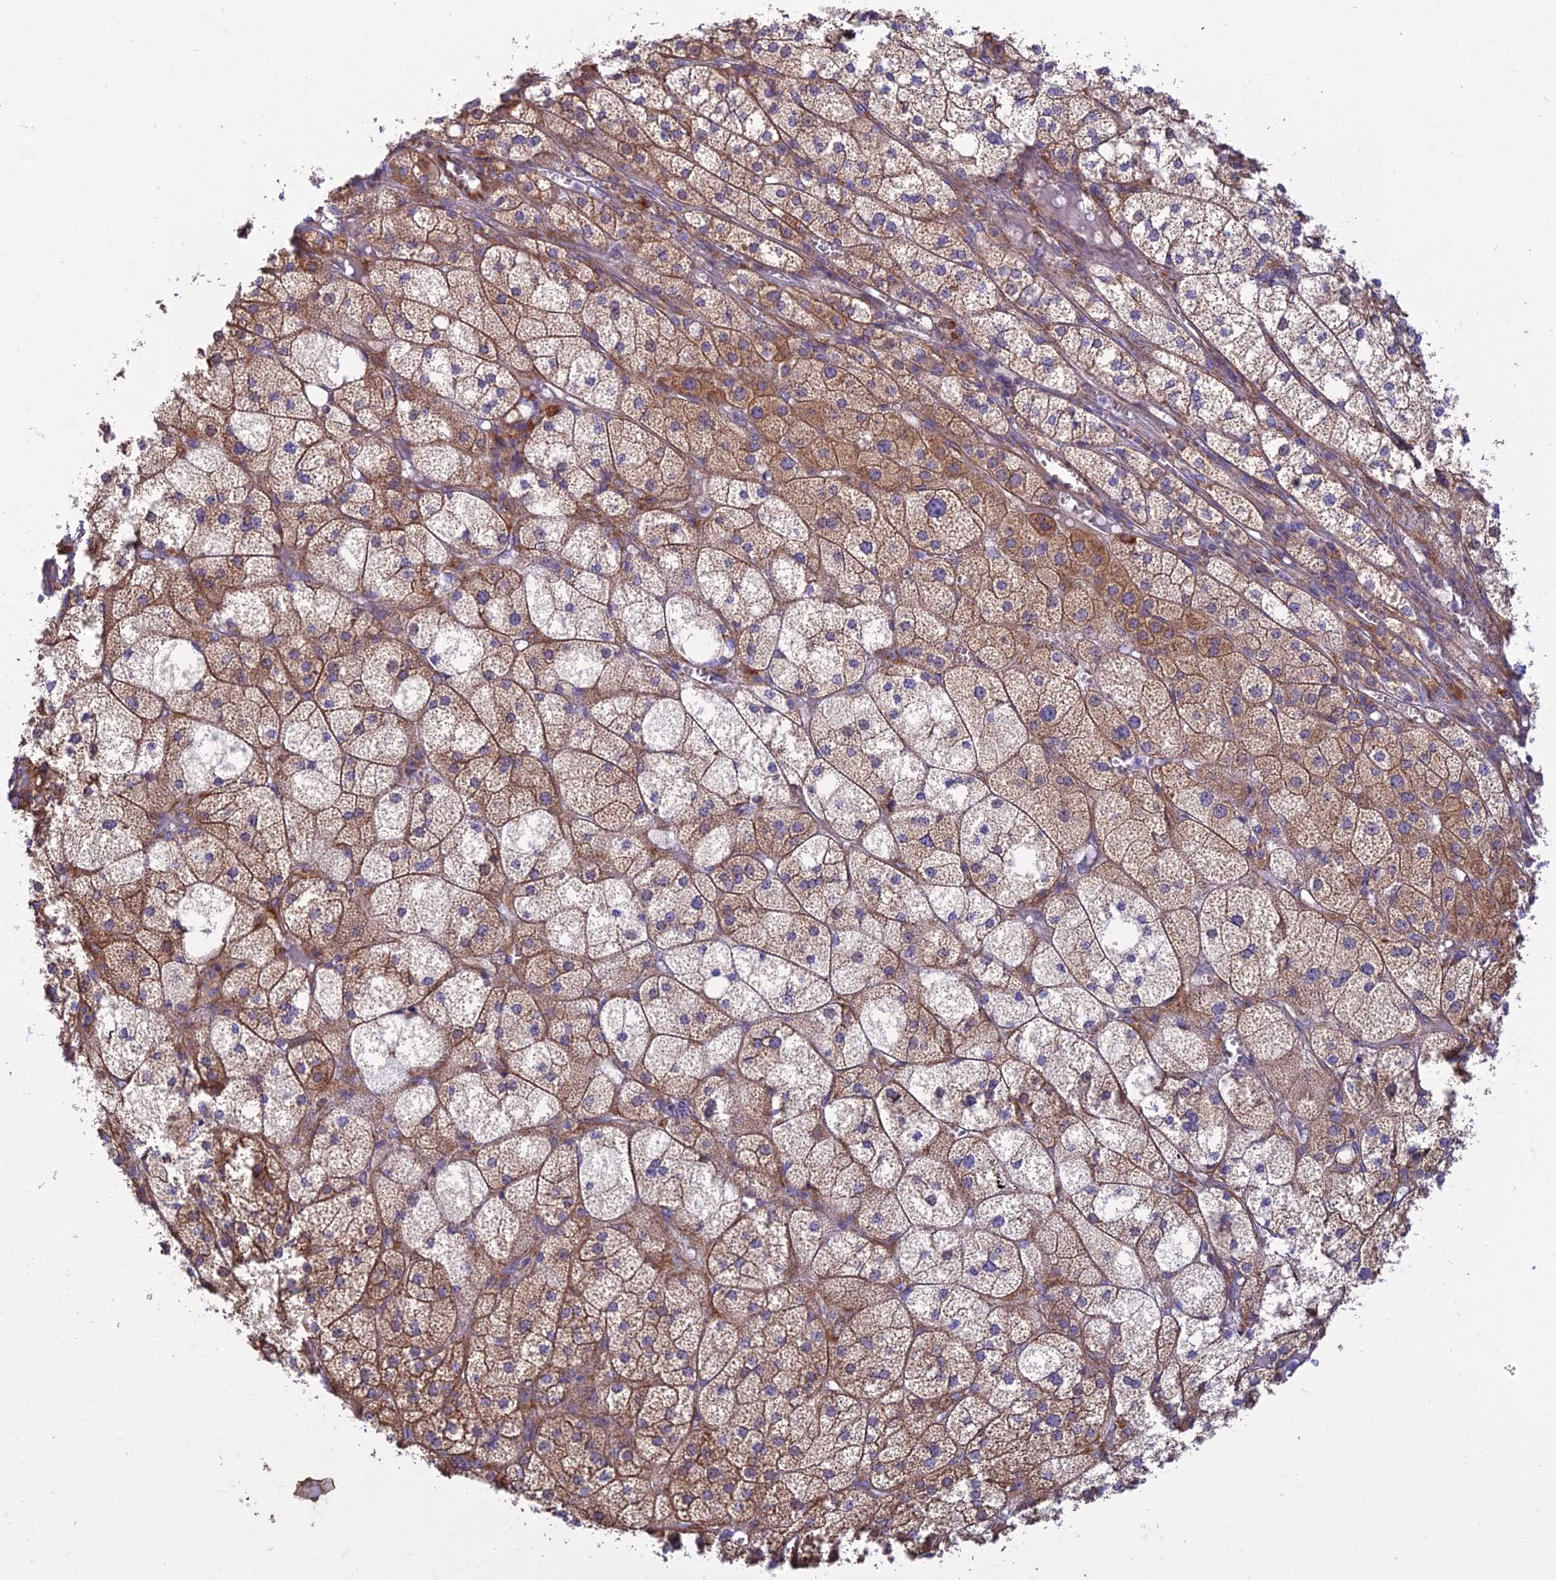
{"staining": {"intensity": "strong", "quantity": "25%-75%", "location": "cytoplasmic/membranous"}, "tissue": "adrenal gland", "cell_type": "Glandular cells", "image_type": "normal", "snomed": [{"axis": "morphology", "description": "Normal tissue, NOS"}, {"axis": "topography", "description": "Adrenal gland"}], "caption": "Brown immunohistochemical staining in unremarkable adrenal gland exhibits strong cytoplasmic/membranous positivity in about 25%-75% of glandular cells. (DAB (3,3'-diaminobenzidine) IHC with brightfield microscopy, high magnification).", "gene": "RPL17", "patient": {"sex": "female", "age": 61}}